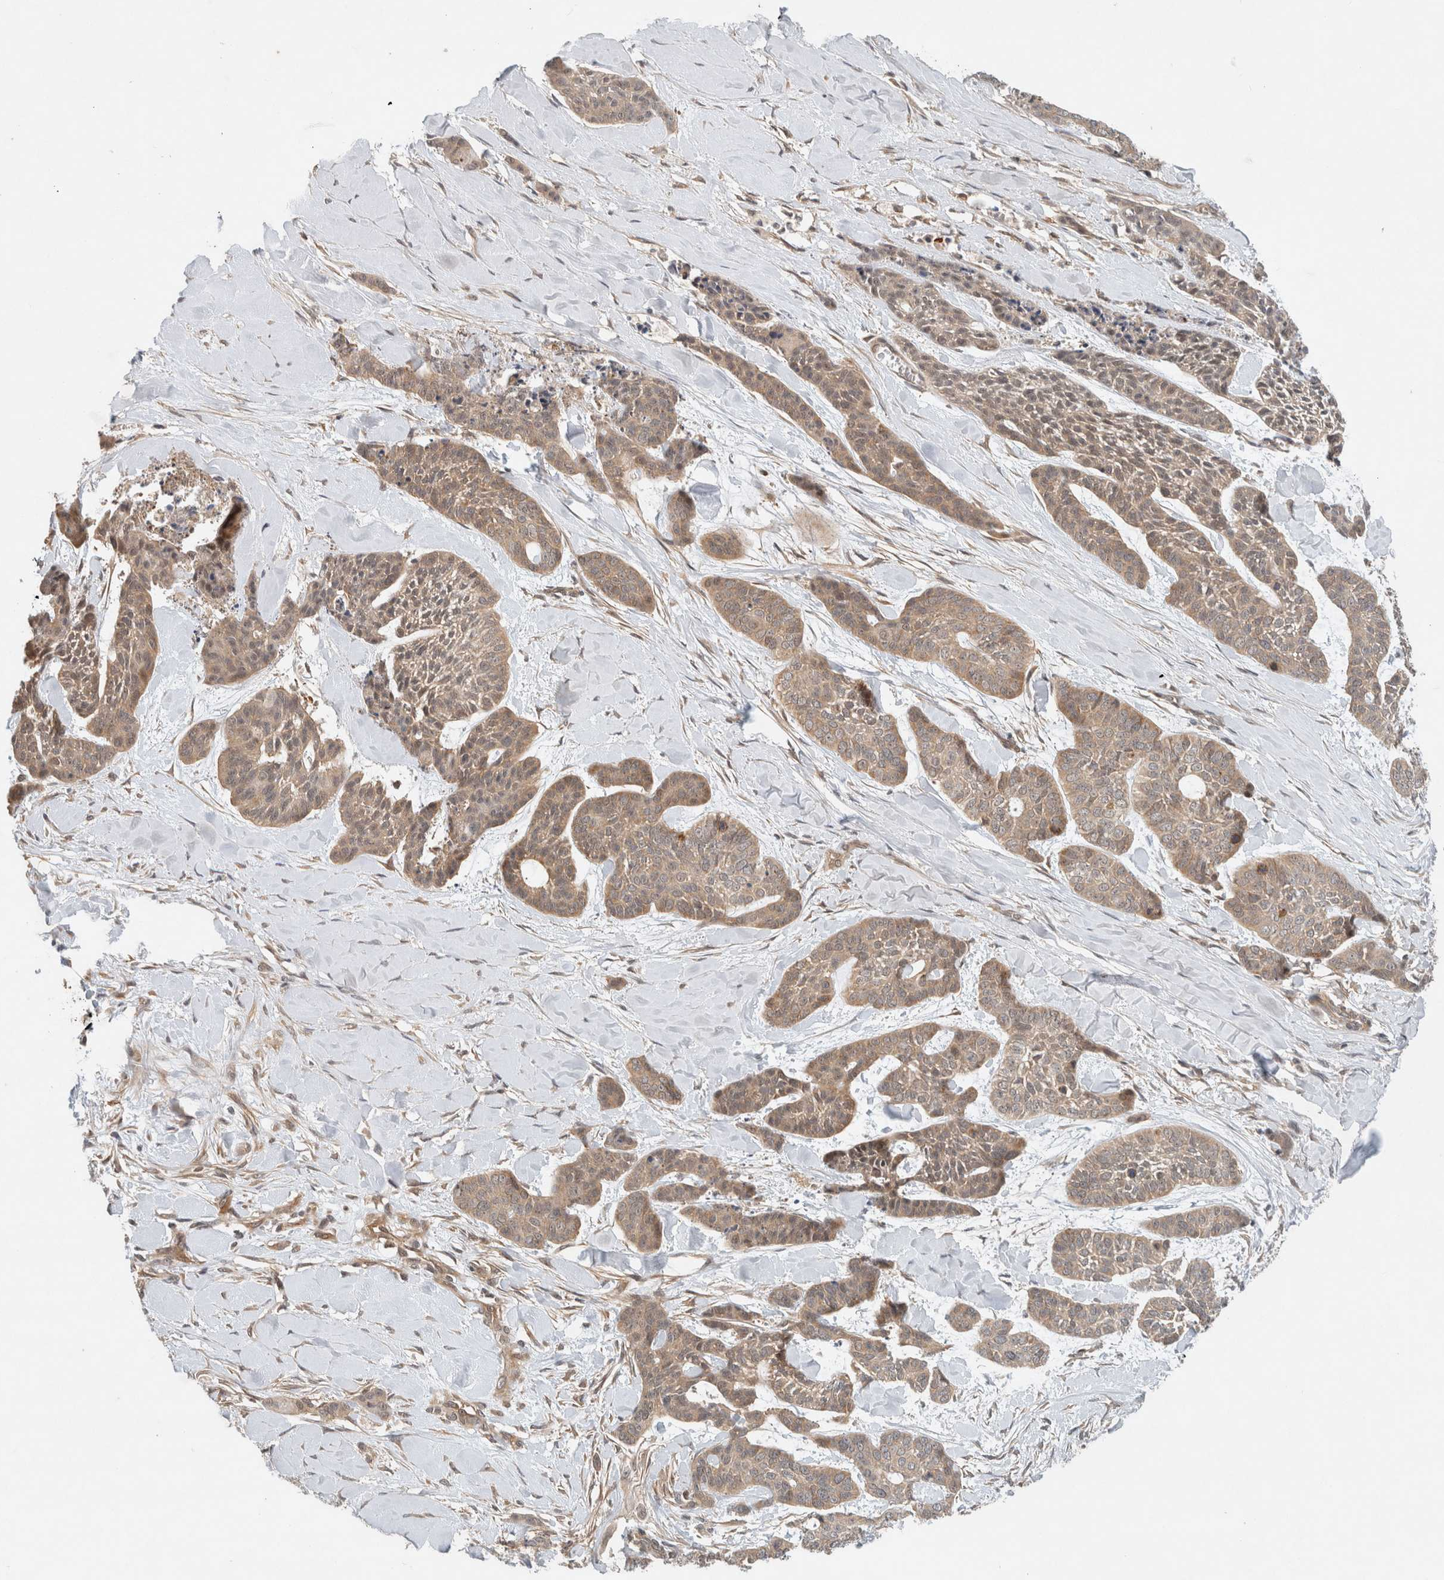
{"staining": {"intensity": "weak", "quantity": ">75%", "location": "cytoplasmic/membranous"}, "tissue": "skin cancer", "cell_type": "Tumor cells", "image_type": "cancer", "snomed": [{"axis": "morphology", "description": "Basal cell carcinoma"}, {"axis": "topography", "description": "Skin"}], "caption": "Brown immunohistochemical staining in human skin basal cell carcinoma demonstrates weak cytoplasmic/membranous staining in about >75% of tumor cells. Nuclei are stained in blue.", "gene": "CAAP1", "patient": {"sex": "female", "age": 64}}